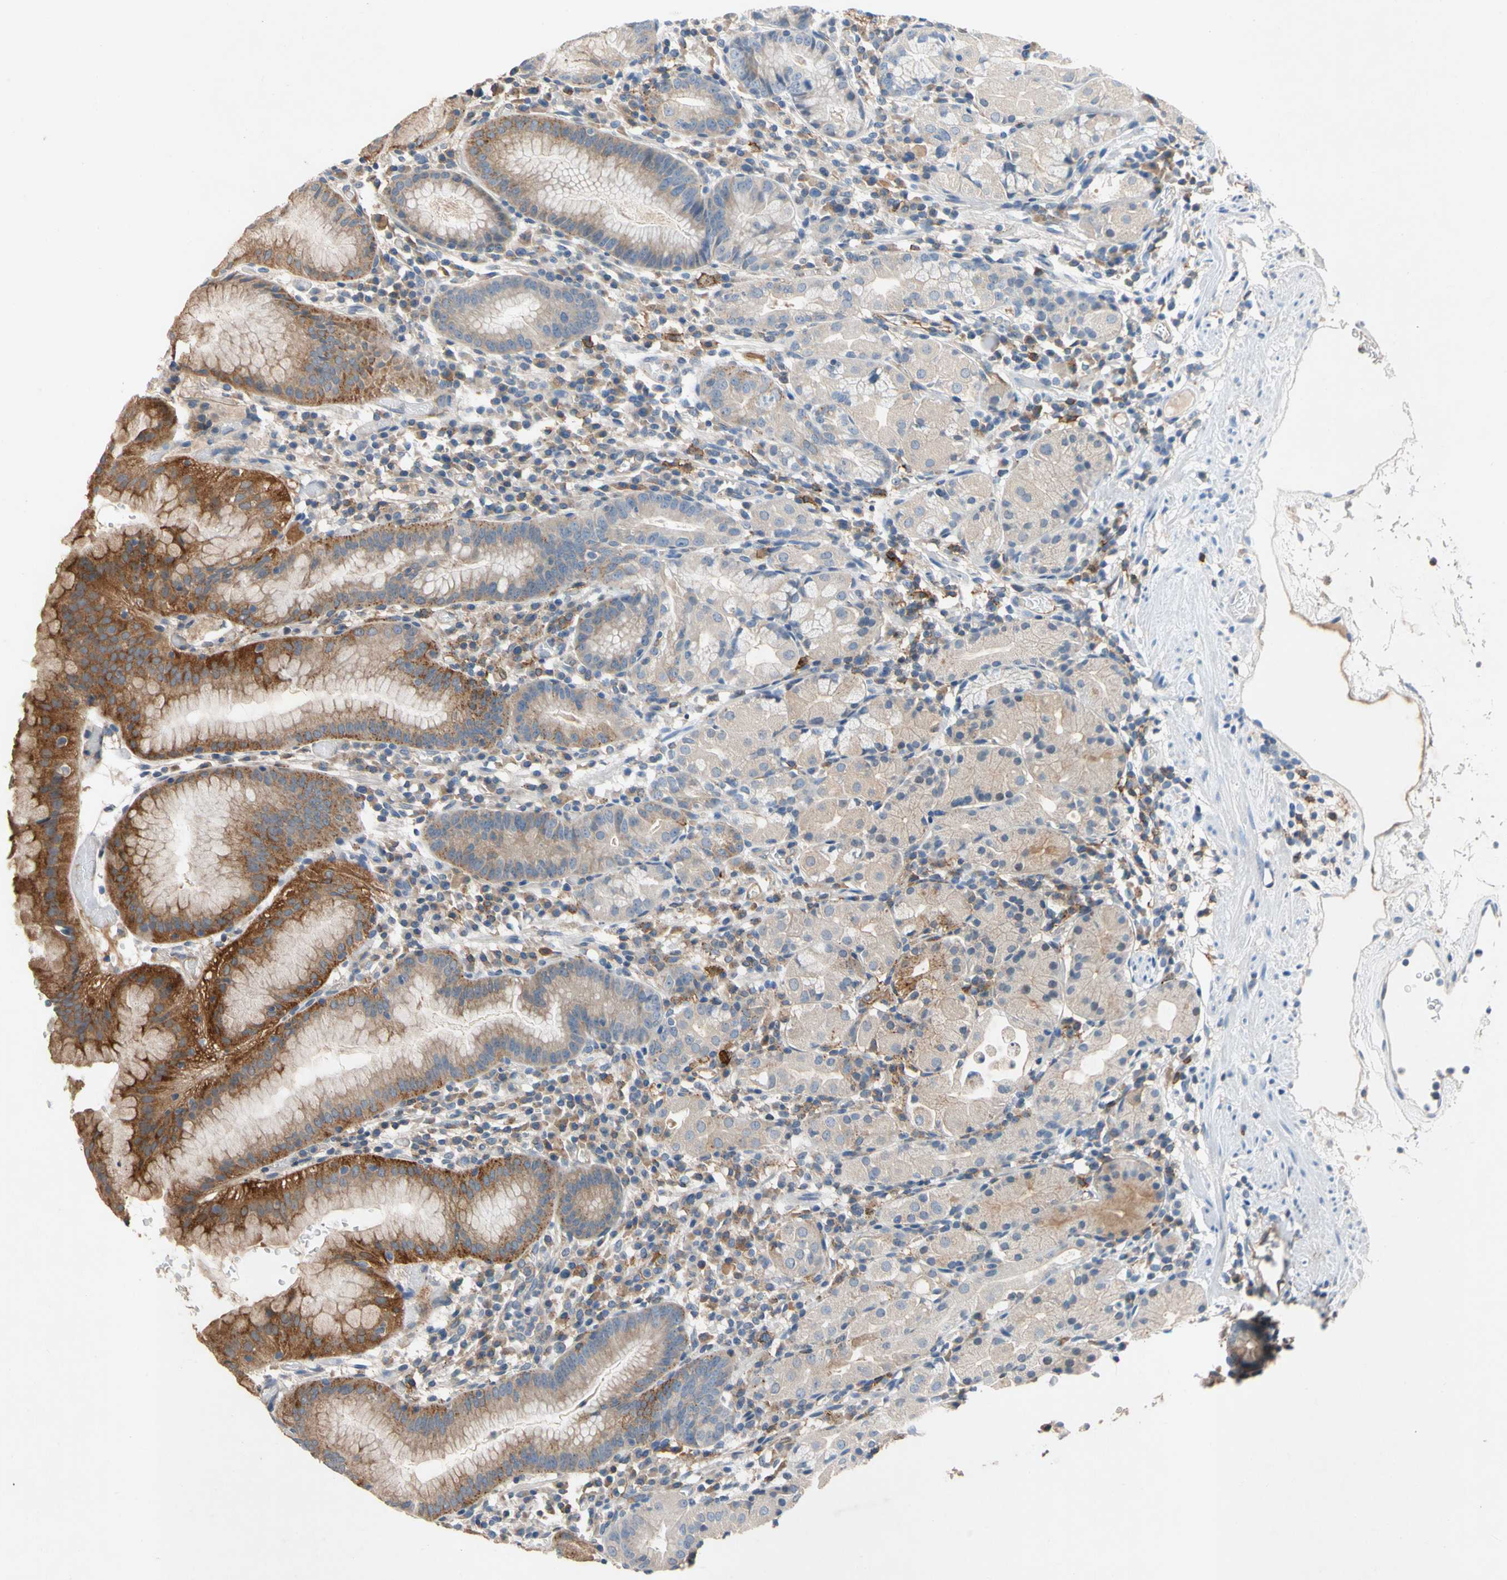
{"staining": {"intensity": "strong", "quantity": "<25%", "location": "cytoplasmic/membranous"}, "tissue": "stomach", "cell_type": "Glandular cells", "image_type": "normal", "snomed": [{"axis": "morphology", "description": "Normal tissue, NOS"}, {"axis": "topography", "description": "Stomach"}, {"axis": "topography", "description": "Stomach, lower"}], "caption": "Immunohistochemistry (IHC) of normal human stomach reveals medium levels of strong cytoplasmic/membranous positivity in approximately <25% of glandular cells. The staining was performed using DAB (3,3'-diaminobenzidine) to visualize the protein expression in brown, while the nuclei were stained in blue with hematoxylin (Magnification: 20x).", "gene": "NDFIP2", "patient": {"sex": "female", "age": 75}}